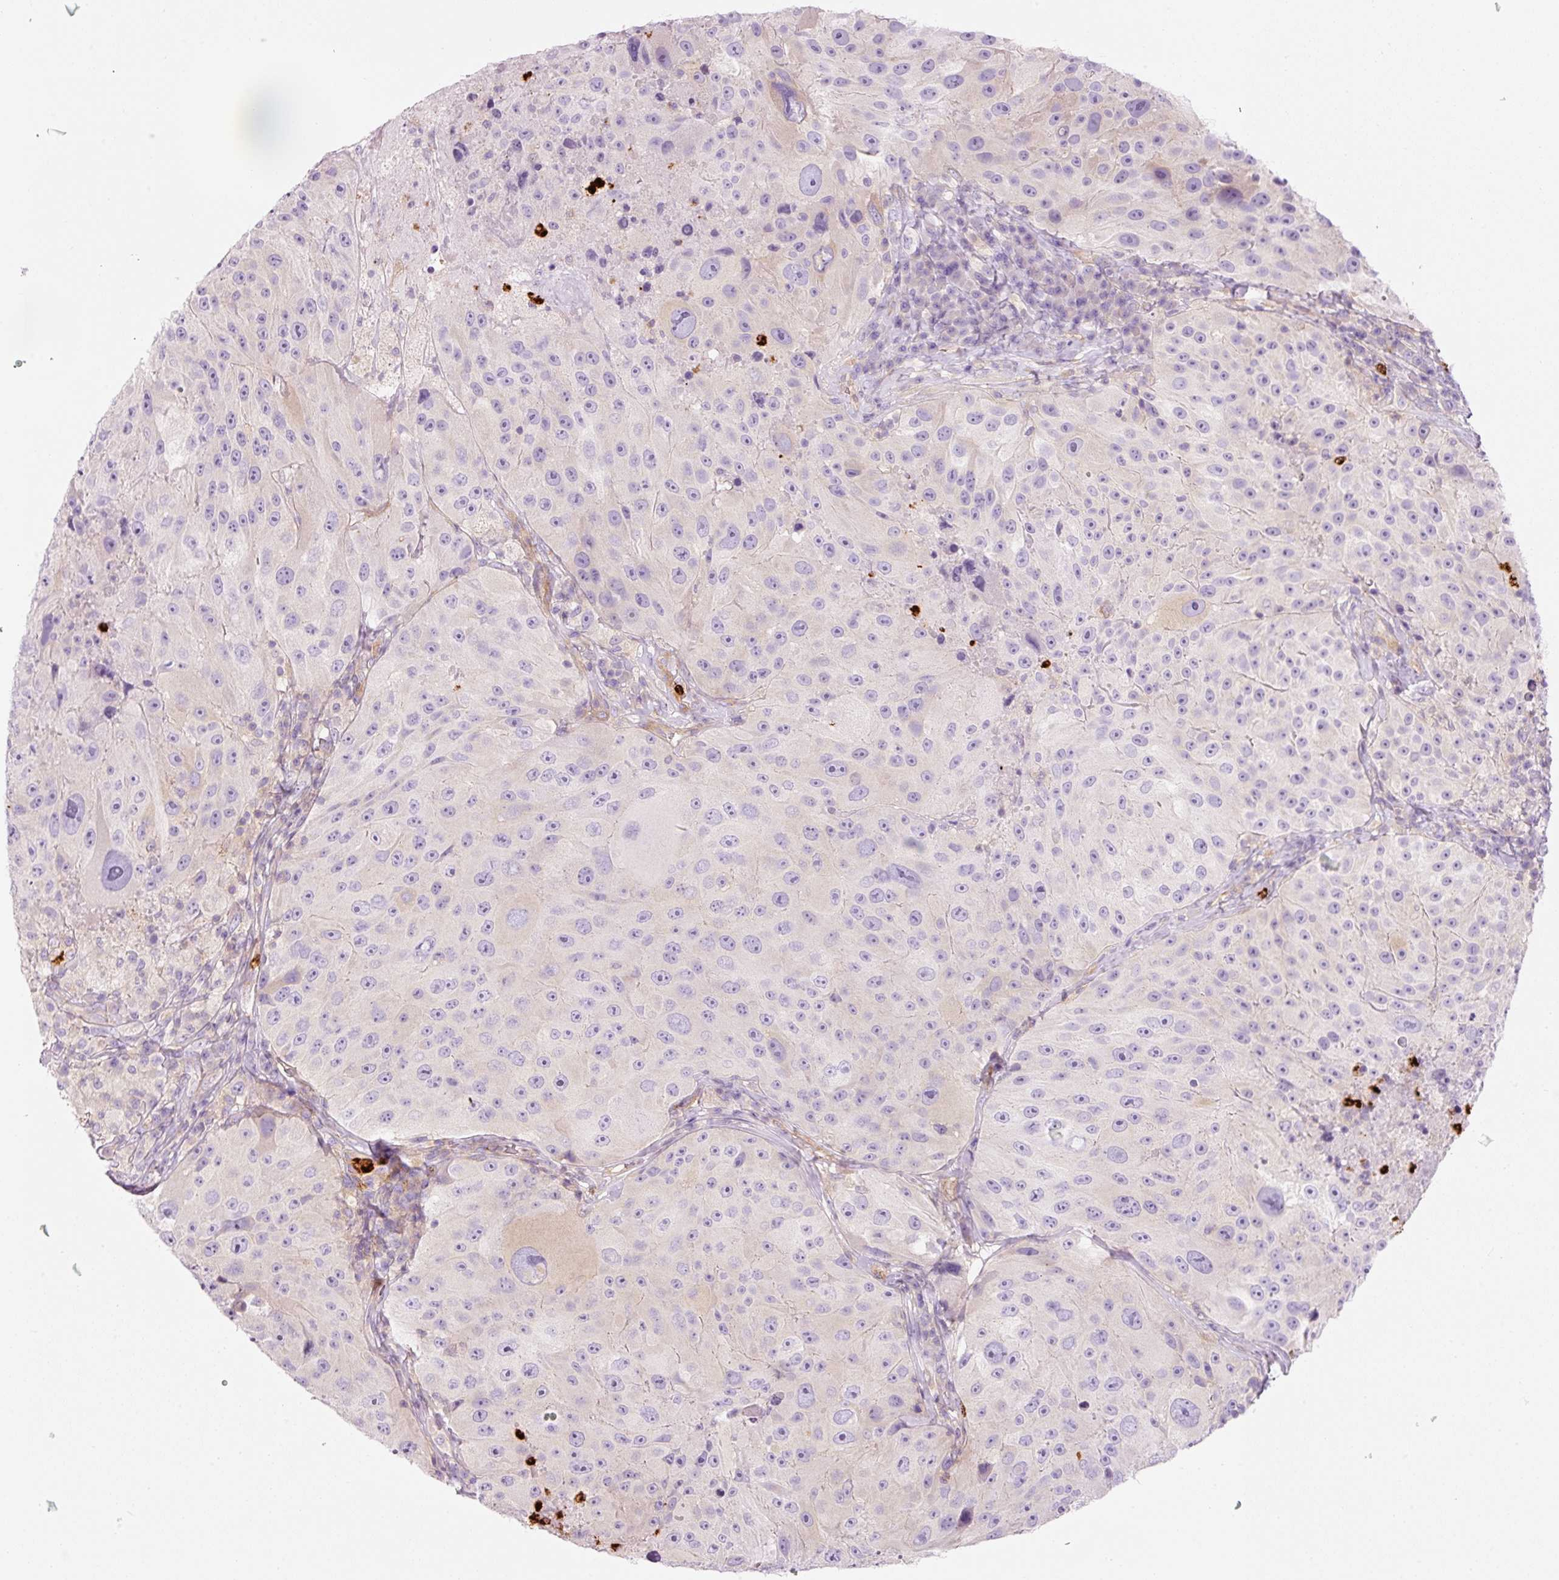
{"staining": {"intensity": "negative", "quantity": "none", "location": "none"}, "tissue": "melanoma", "cell_type": "Tumor cells", "image_type": "cancer", "snomed": [{"axis": "morphology", "description": "Malignant melanoma, Metastatic site"}, {"axis": "topography", "description": "Lymph node"}], "caption": "Tumor cells are negative for brown protein staining in melanoma.", "gene": "MAP3K3", "patient": {"sex": "male", "age": 62}}